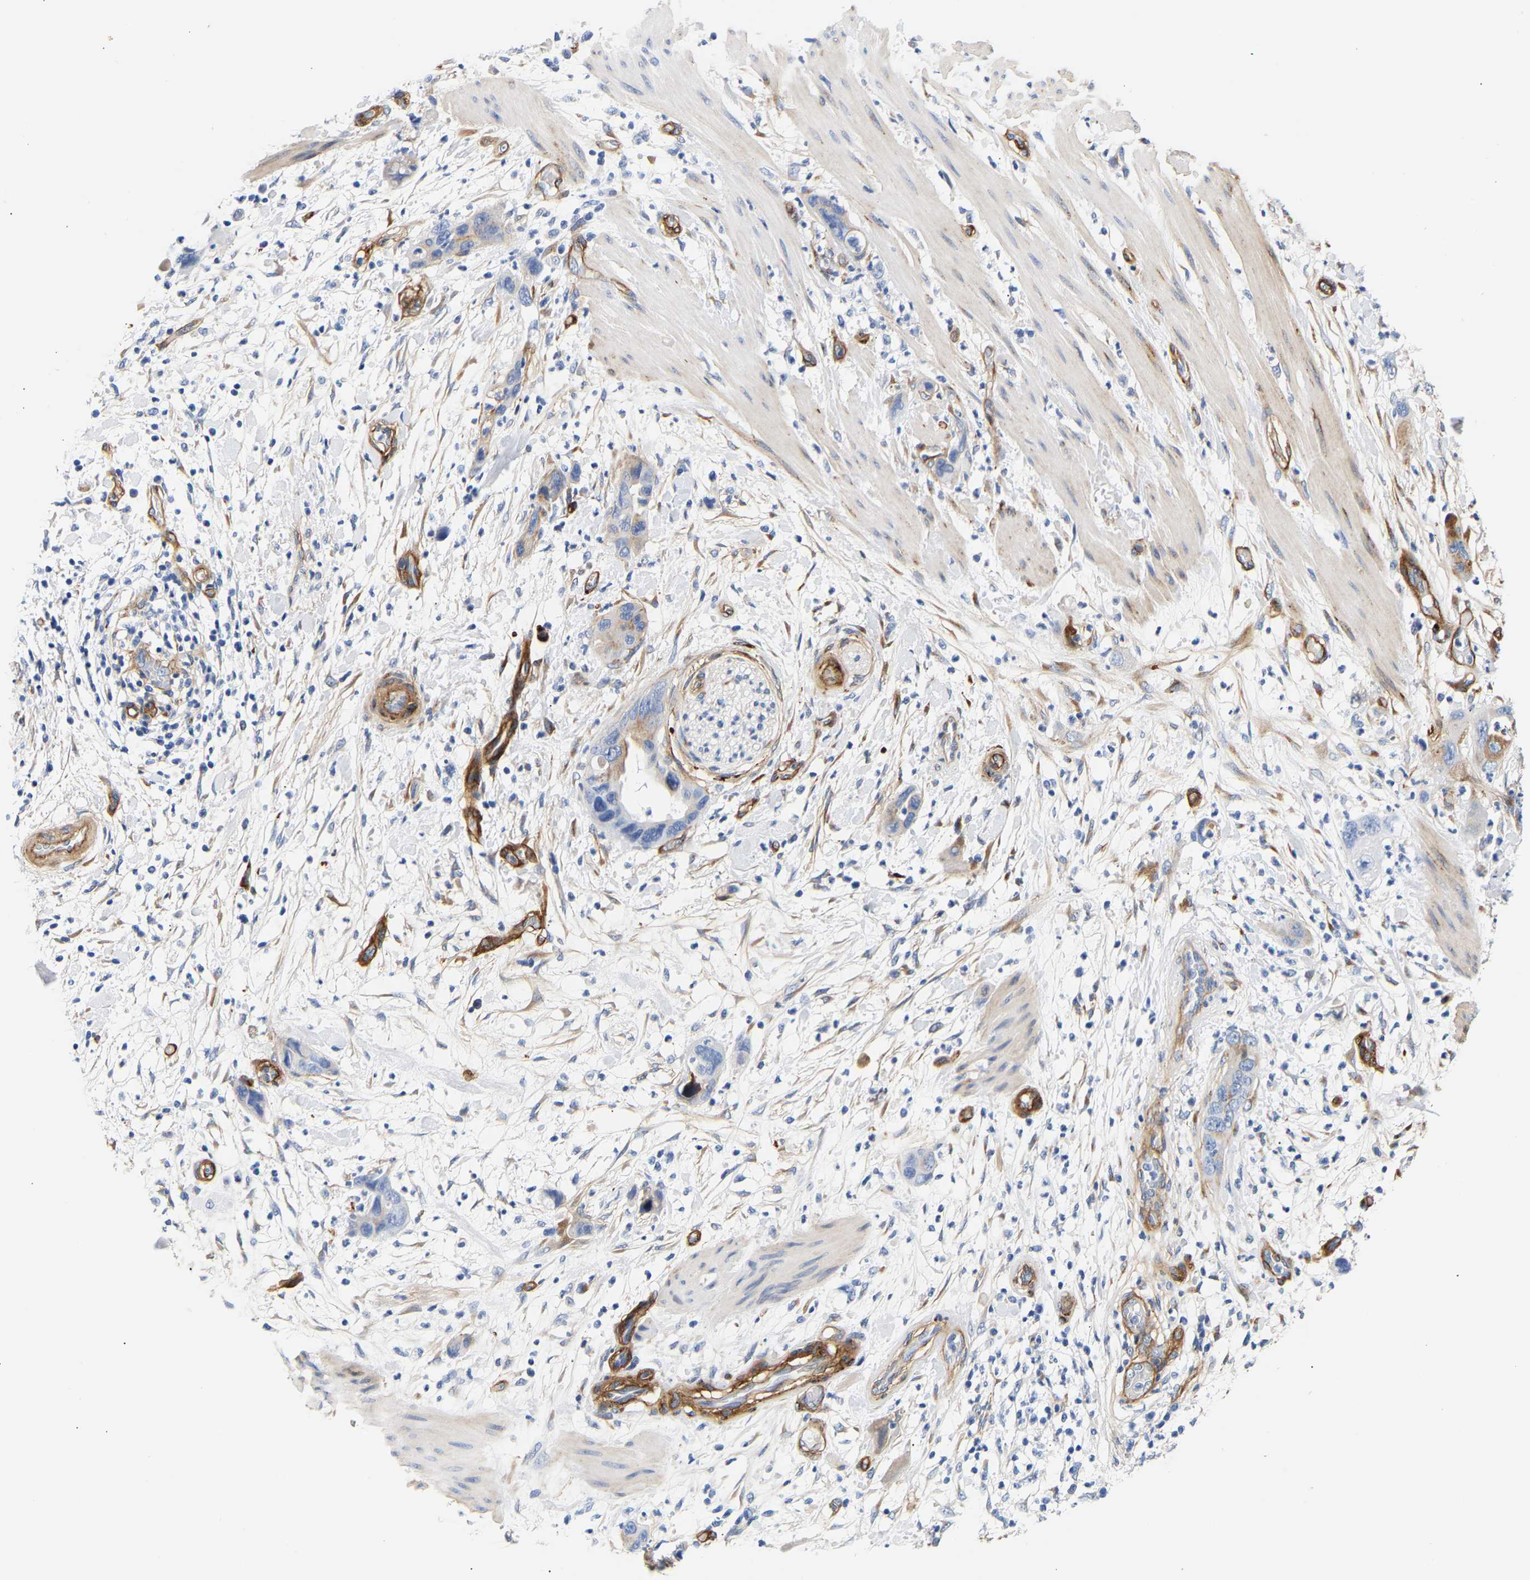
{"staining": {"intensity": "weak", "quantity": "<25%", "location": "cytoplasmic/membranous"}, "tissue": "pancreatic cancer", "cell_type": "Tumor cells", "image_type": "cancer", "snomed": [{"axis": "morphology", "description": "Adenocarcinoma, NOS"}, {"axis": "topography", "description": "Pancreas"}], "caption": "Immunohistochemical staining of human adenocarcinoma (pancreatic) exhibits no significant staining in tumor cells. Nuclei are stained in blue.", "gene": "IGFBP7", "patient": {"sex": "female", "age": 71}}